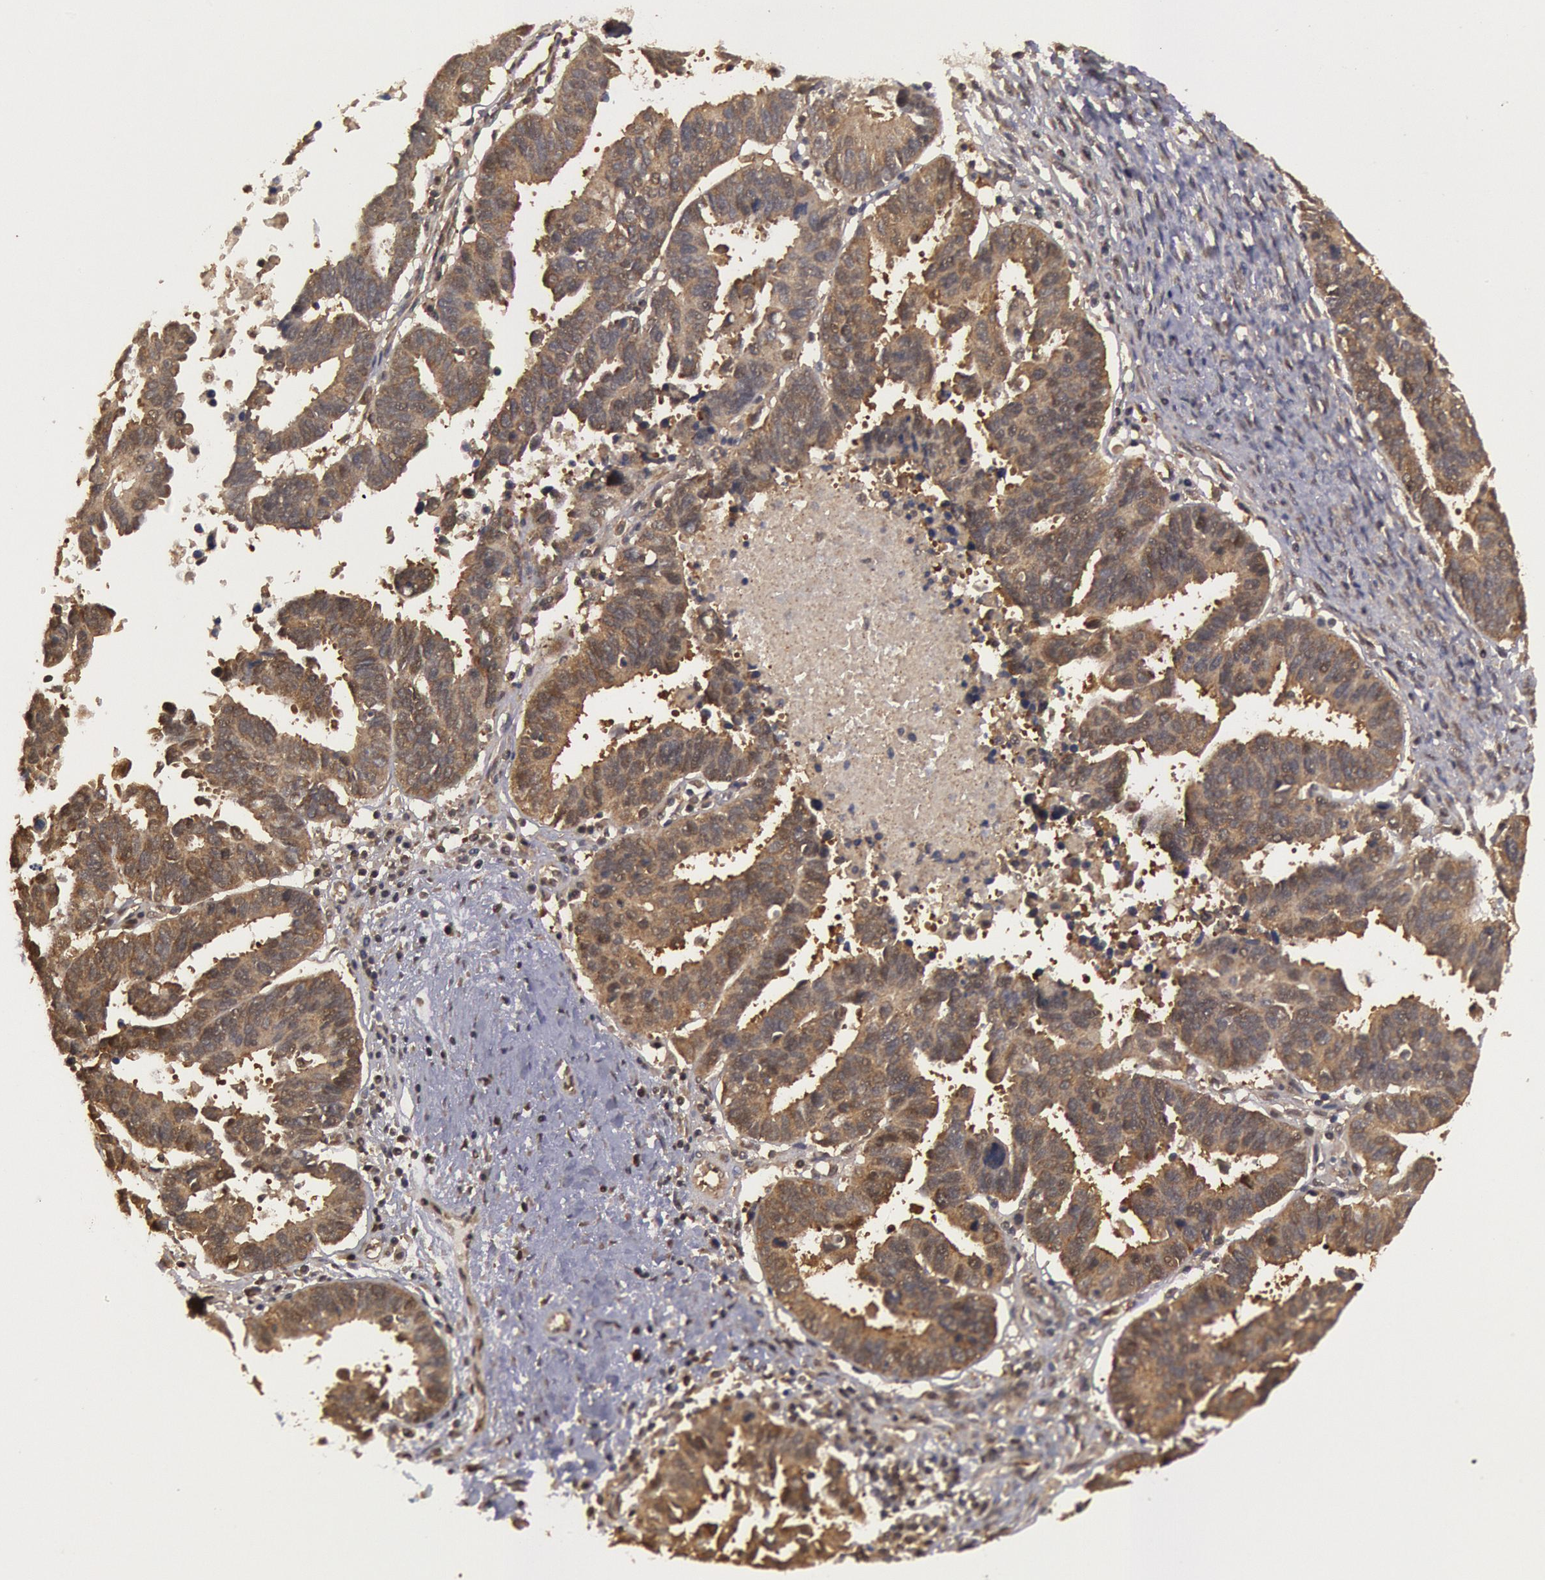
{"staining": {"intensity": "moderate", "quantity": ">75%", "location": "cytoplasmic/membranous,nuclear"}, "tissue": "ovarian cancer", "cell_type": "Tumor cells", "image_type": "cancer", "snomed": [{"axis": "morphology", "description": "Carcinoma, endometroid"}, {"axis": "morphology", "description": "Cystadenocarcinoma, serous, NOS"}, {"axis": "topography", "description": "Ovary"}], "caption": "A high-resolution image shows immunohistochemistry (IHC) staining of ovarian cancer (endometroid carcinoma), which exhibits moderate cytoplasmic/membranous and nuclear expression in approximately >75% of tumor cells.", "gene": "USP14", "patient": {"sex": "female", "age": 45}}